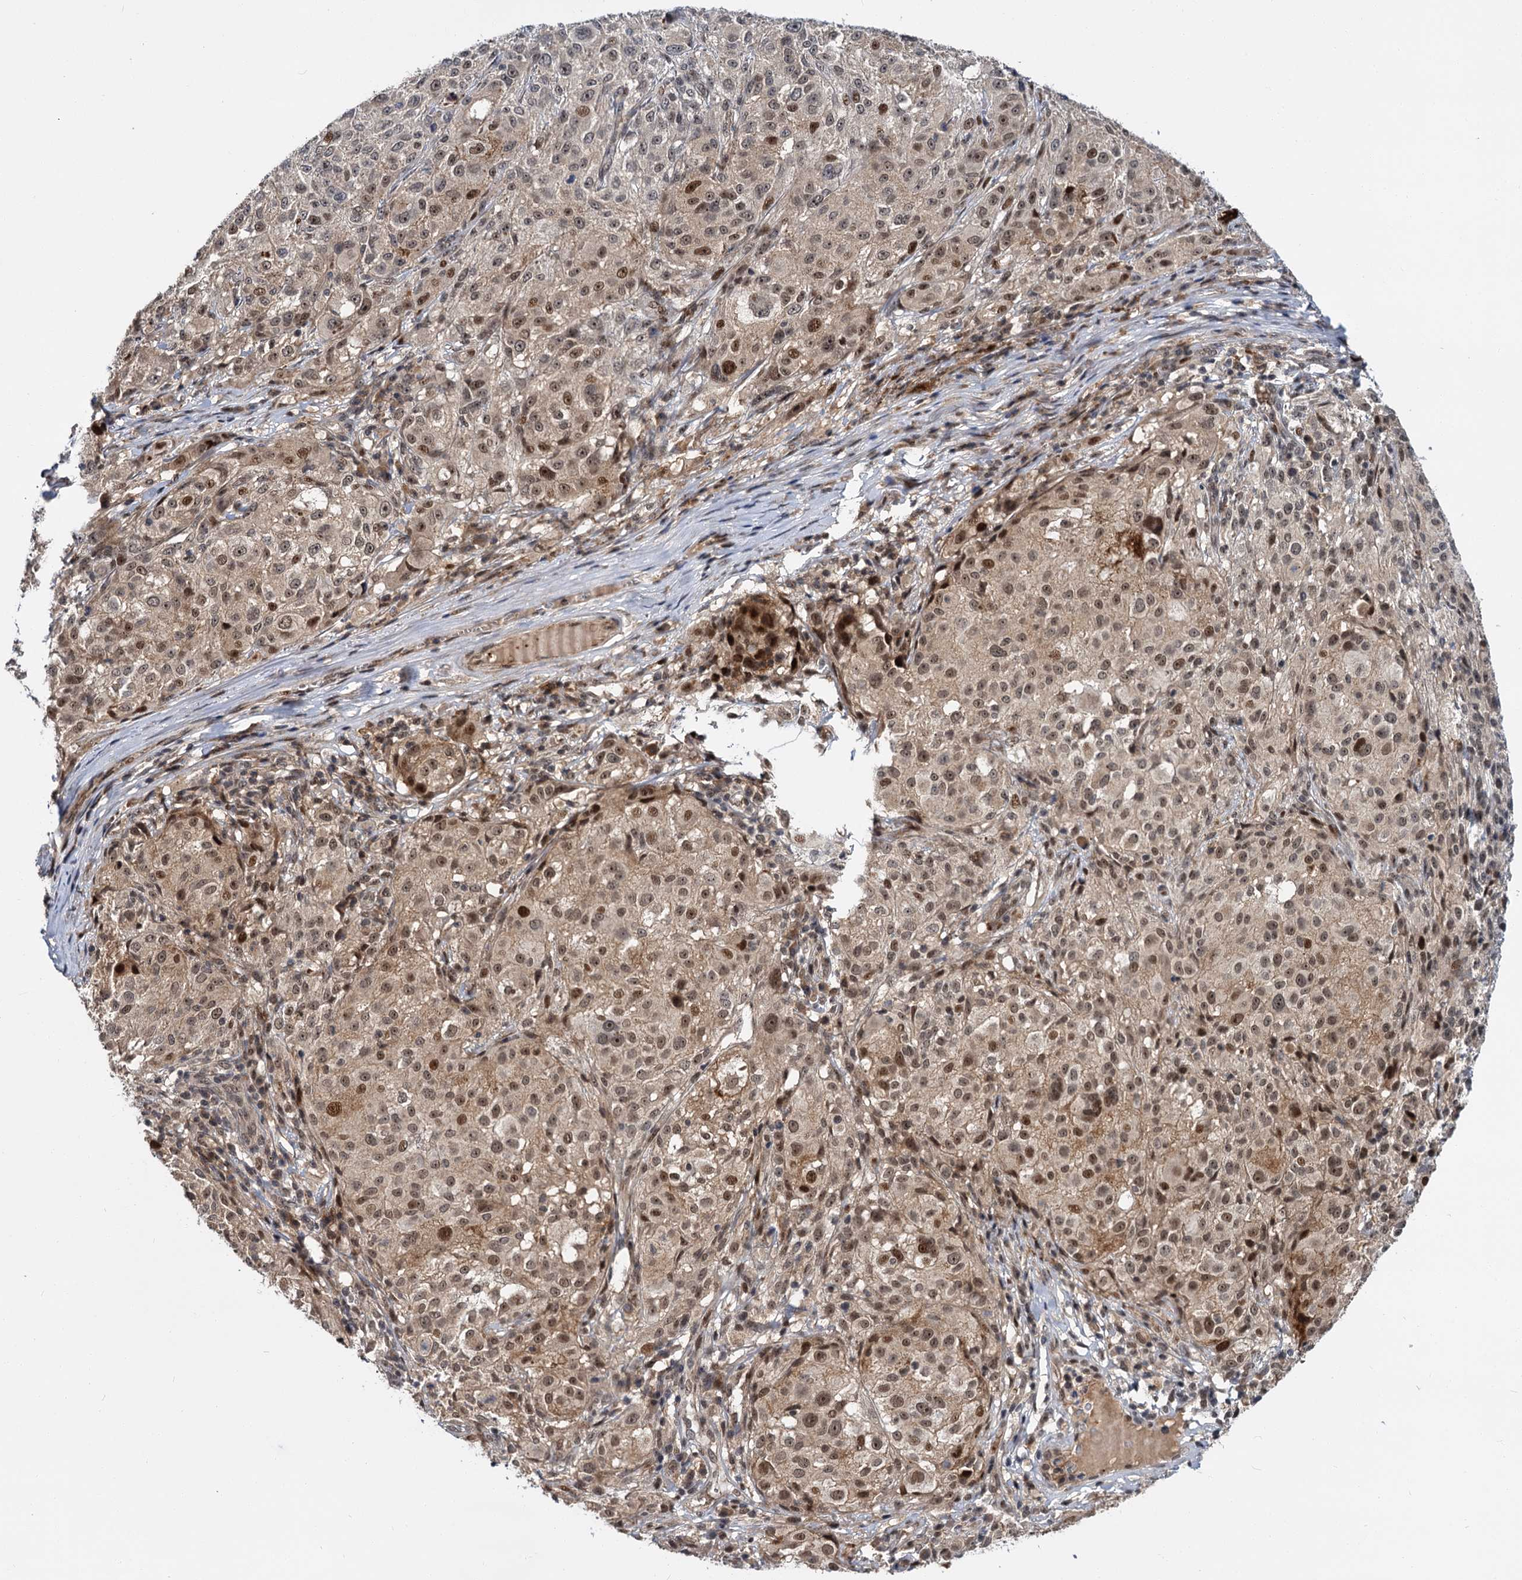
{"staining": {"intensity": "moderate", "quantity": ">75%", "location": "nuclear"}, "tissue": "melanoma", "cell_type": "Tumor cells", "image_type": "cancer", "snomed": [{"axis": "morphology", "description": "Necrosis, NOS"}, {"axis": "morphology", "description": "Malignant melanoma, NOS"}, {"axis": "topography", "description": "Skin"}], "caption": "This micrograph reveals immunohistochemistry (IHC) staining of malignant melanoma, with medium moderate nuclear expression in approximately >75% of tumor cells.", "gene": "MBD6", "patient": {"sex": "female", "age": 87}}